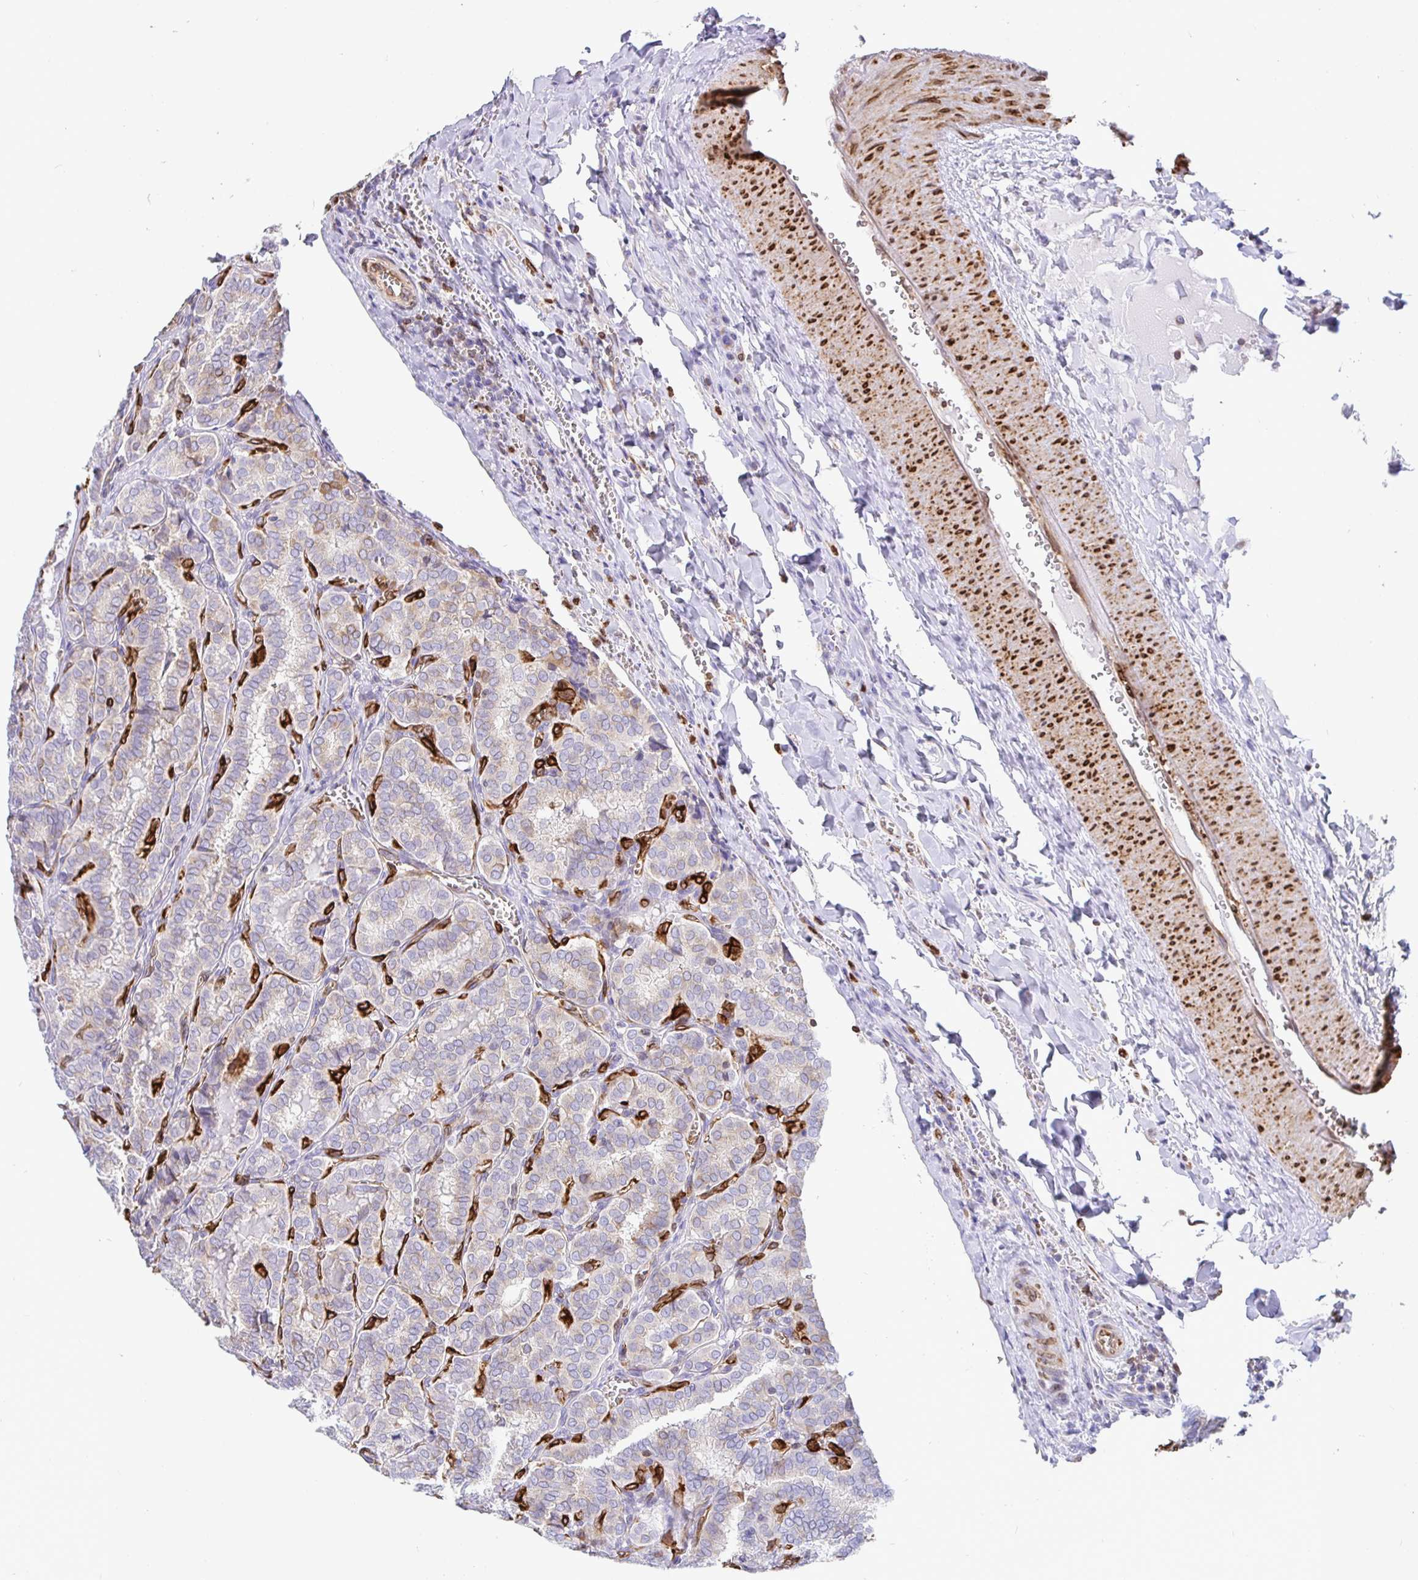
{"staining": {"intensity": "negative", "quantity": "none", "location": "none"}, "tissue": "thyroid cancer", "cell_type": "Tumor cells", "image_type": "cancer", "snomed": [{"axis": "morphology", "description": "Papillary adenocarcinoma, NOS"}, {"axis": "topography", "description": "Thyroid gland"}], "caption": "IHC photomicrograph of neoplastic tissue: human thyroid cancer stained with DAB shows no significant protein expression in tumor cells. (Stains: DAB (3,3'-diaminobenzidine) immunohistochemistry (IHC) with hematoxylin counter stain, Microscopy: brightfield microscopy at high magnification).", "gene": "TP53I11", "patient": {"sex": "female", "age": 30}}